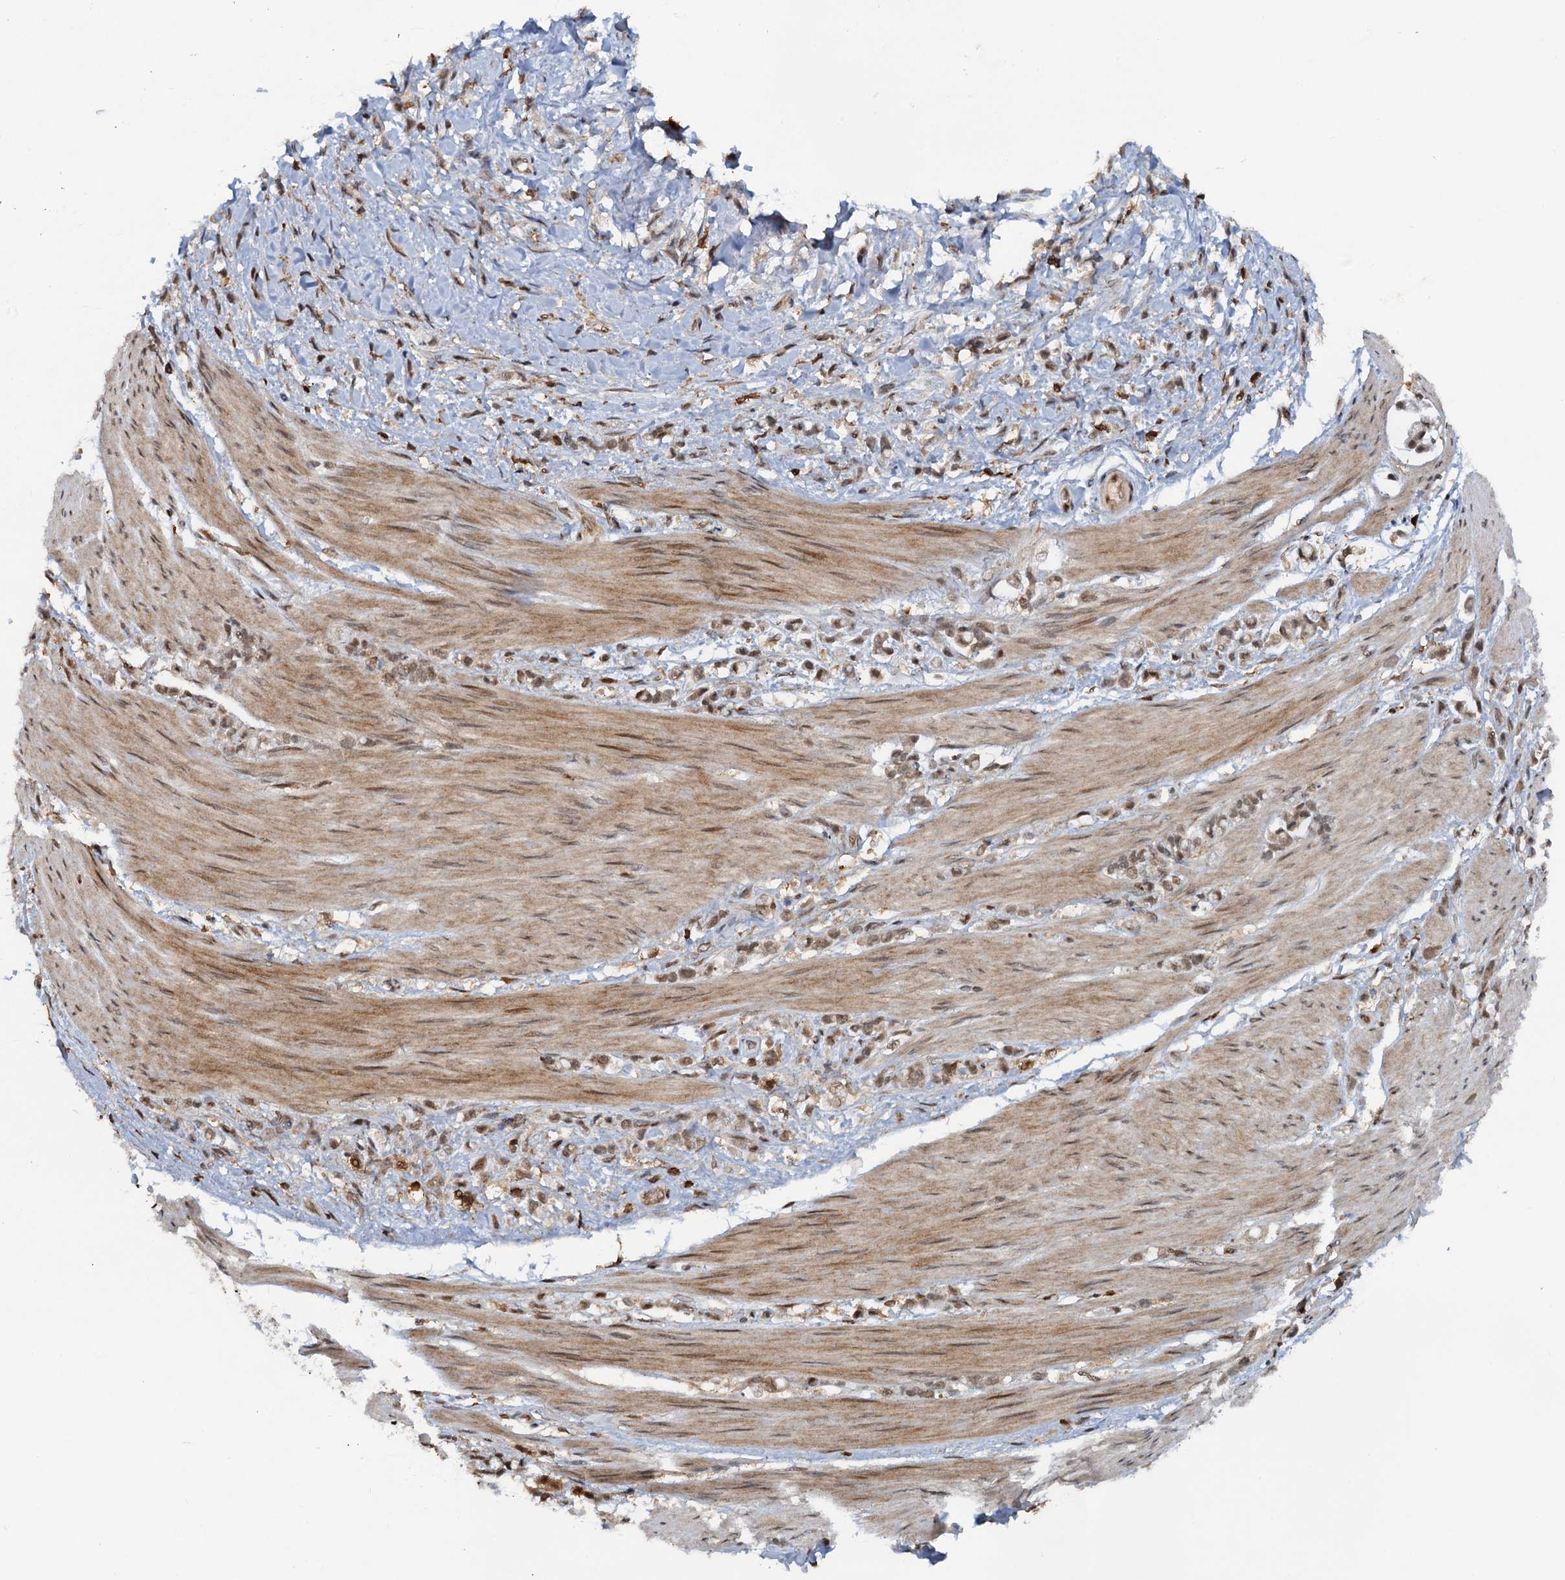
{"staining": {"intensity": "moderate", "quantity": ">75%", "location": "nuclear"}, "tissue": "stomach cancer", "cell_type": "Tumor cells", "image_type": "cancer", "snomed": [{"axis": "morphology", "description": "Adenocarcinoma, NOS"}, {"axis": "topography", "description": "Stomach"}], "caption": "A micrograph showing moderate nuclear staining in approximately >75% of tumor cells in adenocarcinoma (stomach), as visualized by brown immunohistochemical staining.", "gene": "ZNF609", "patient": {"sex": "female", "age": 60}}